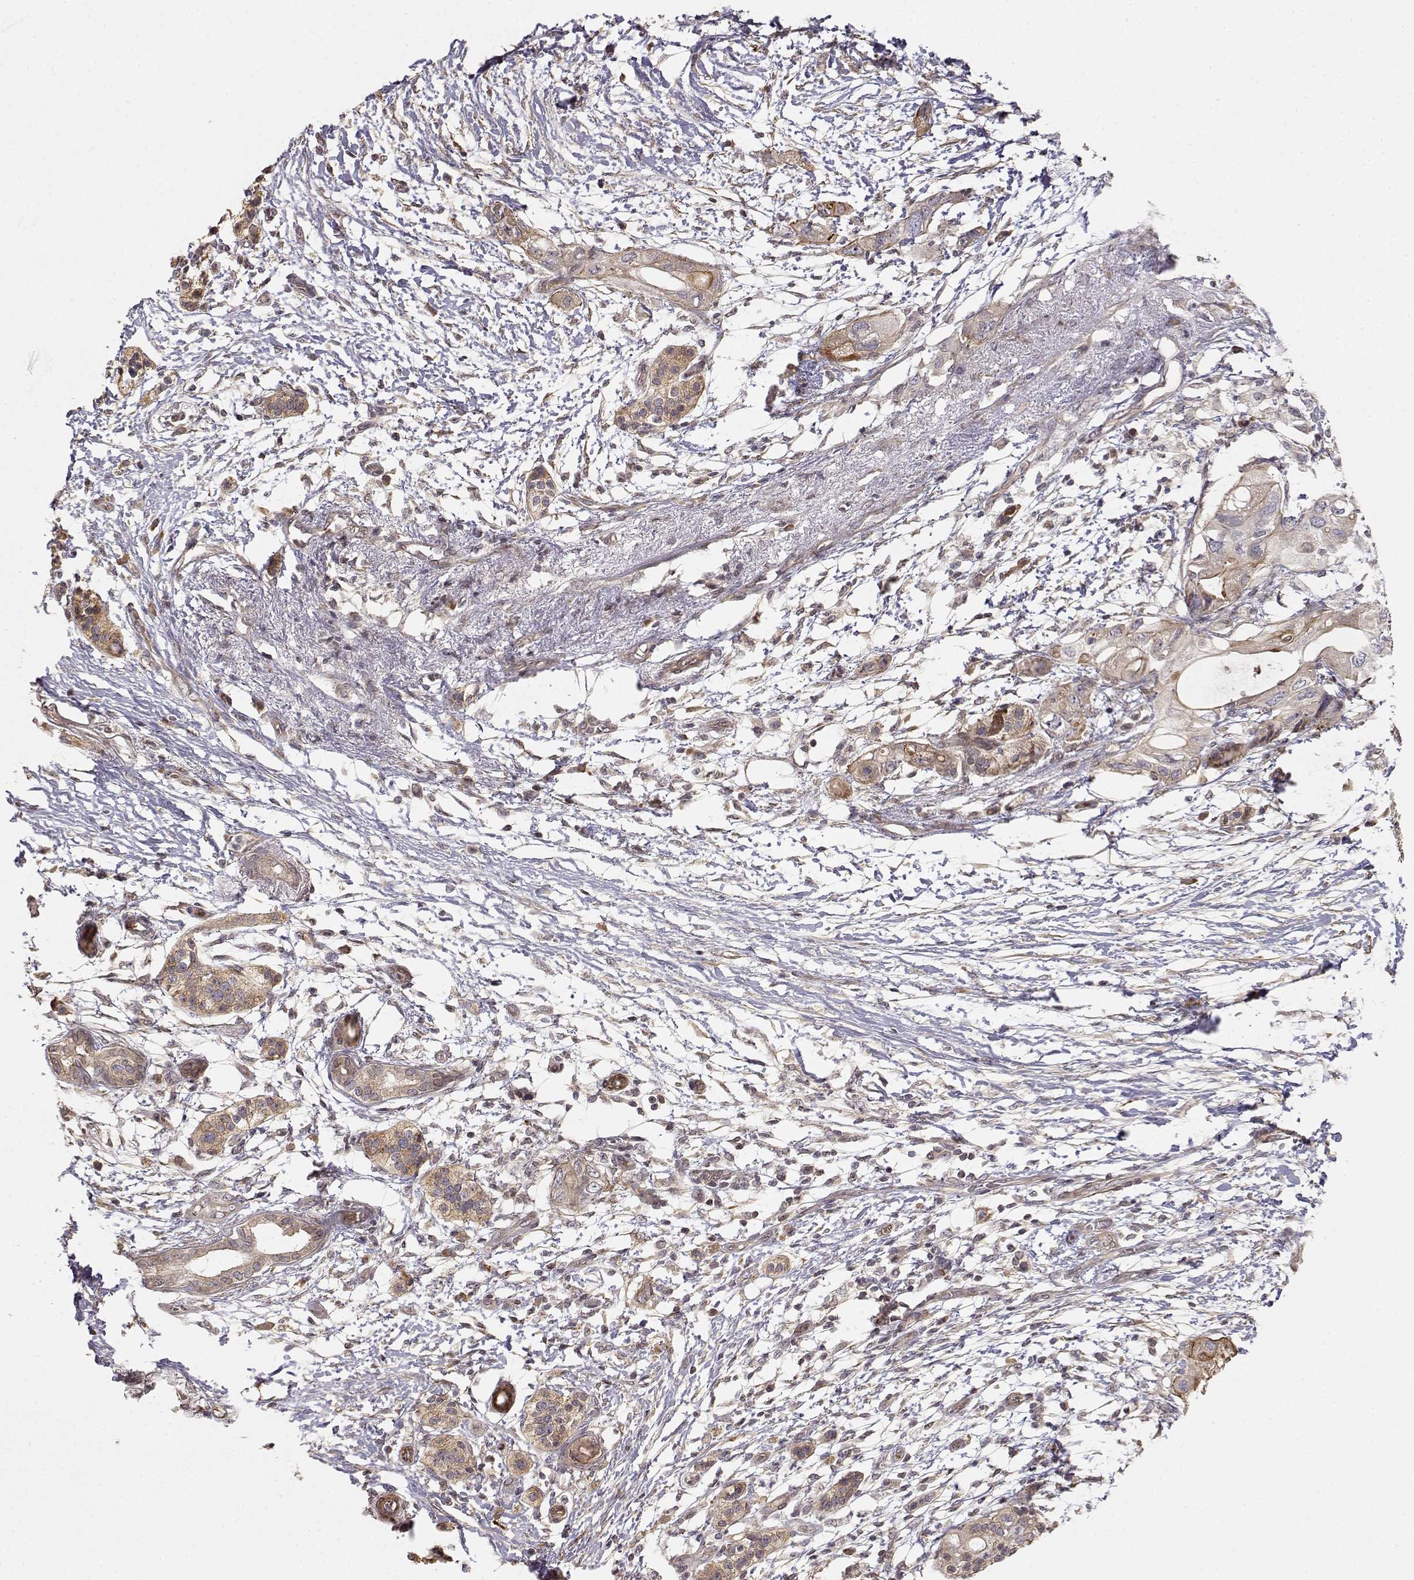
{"staining": {"intensity": "weak", "quantity": ">75%", "location": "cytoplasmic/membranous"}, "tissue": "pancreatic cancer", "cell_type": "Tumor cells", "image_type": "cancer", "snomed": [{"axis": "morphology", "description": "Adenocarcinoma, NOS"}, {"axis": "topography", "description": "Pancreas"}], "caption": "The micrograph exhibits a brown stain indicating the presence of a protein in the cytoplasmic/membranous of tumor cells in pancreatic cancer (adenocarcinoma).", "gene": "PICK1", "patient": {"sex": "female", "age": 72}}